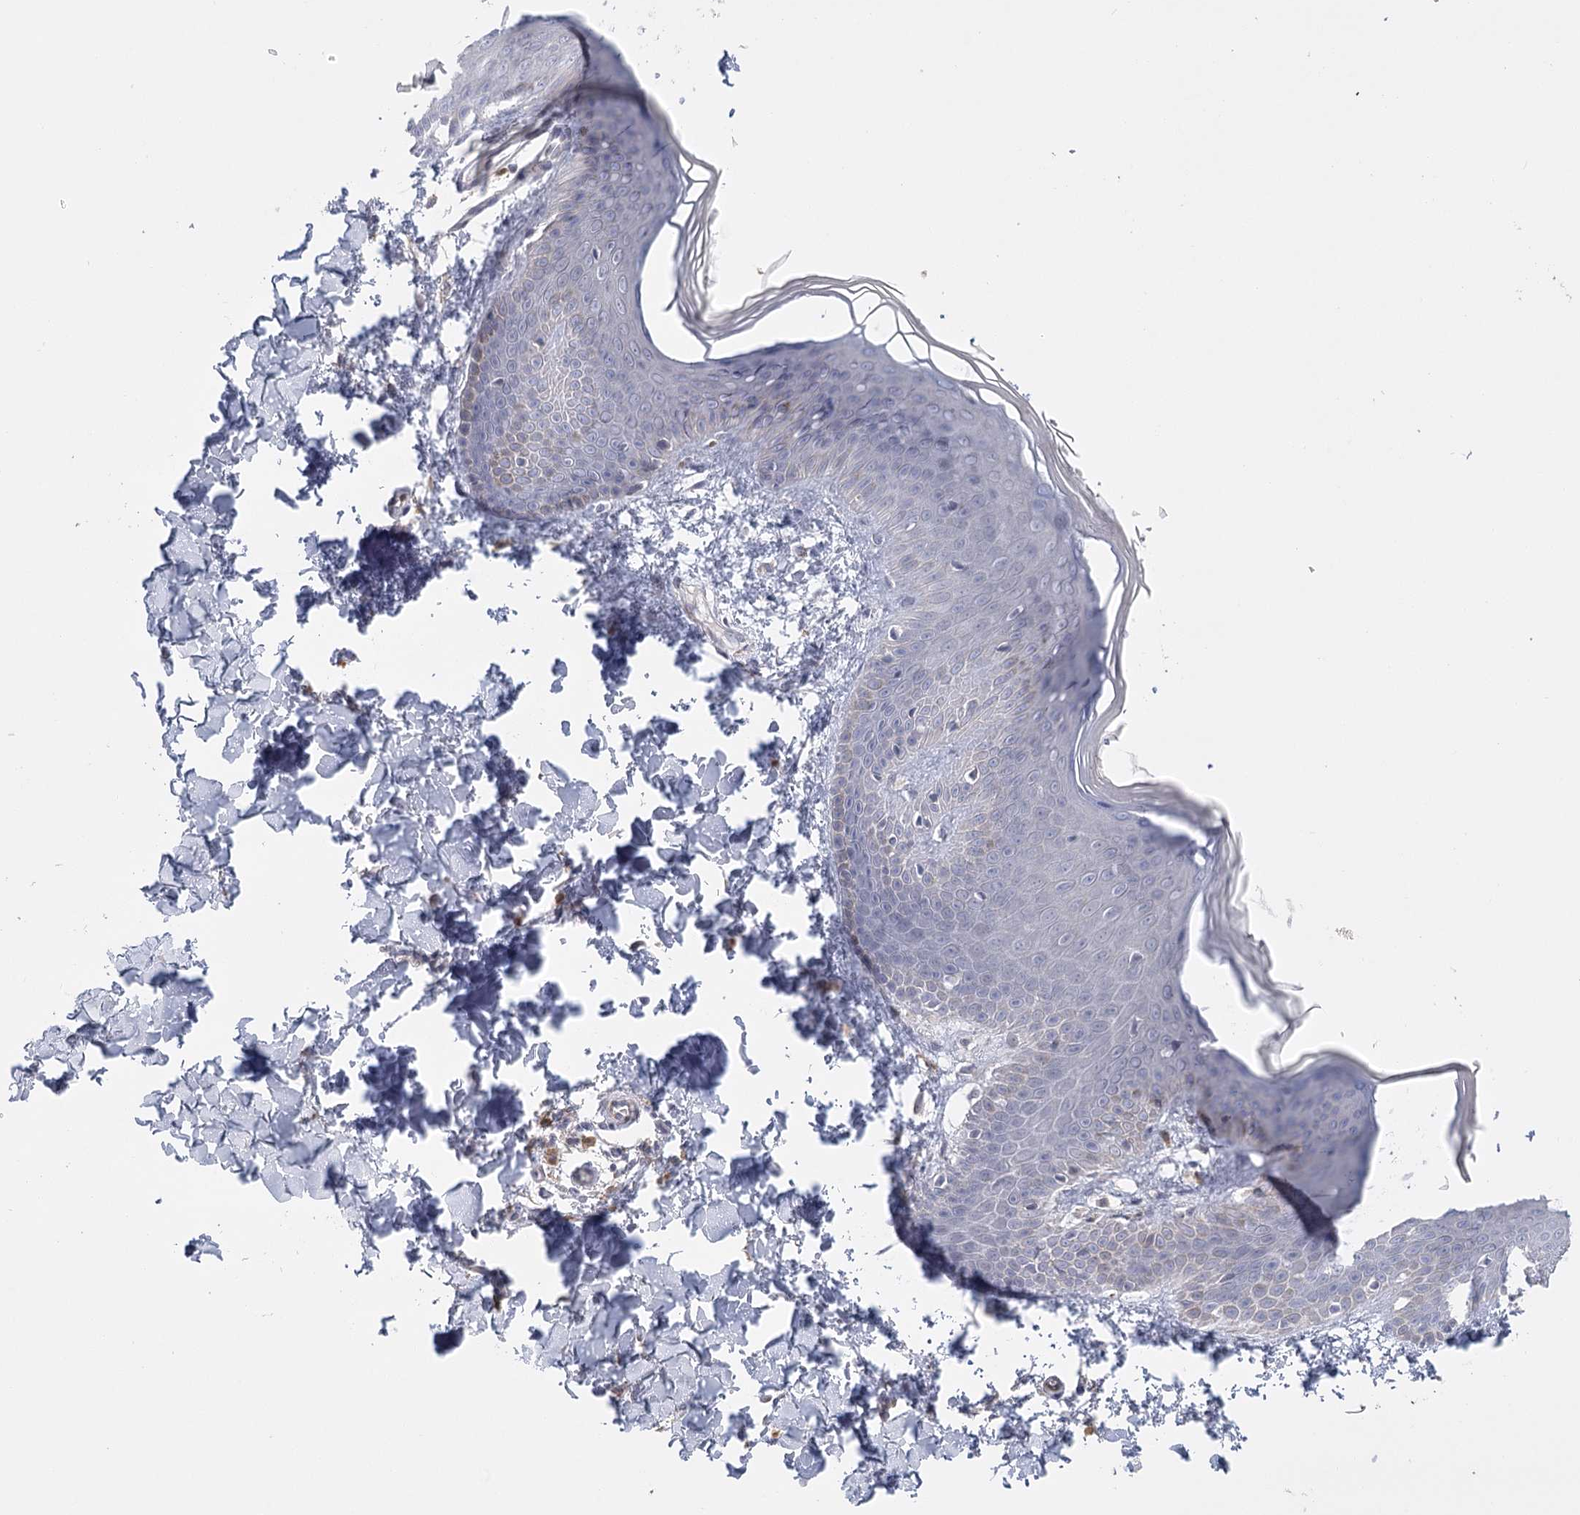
{"staining": {"intensity": "negative", "quantity": "none", "location": "none"}, "tissue": "skin", "cell_type": "Fibroblasts", "image_type": "normal", "snomed": [{"axis": "morphology", "description": "Normal tissue, NOS"}, {"axis": "topography", "description": "Skin"}], "caption": "An IHC photomicrograph of benign skin is shown. There is no staining in fibroblasts of skin.", "gene": "FAM76B", "patient": {"sex": "male", "age": 36}}